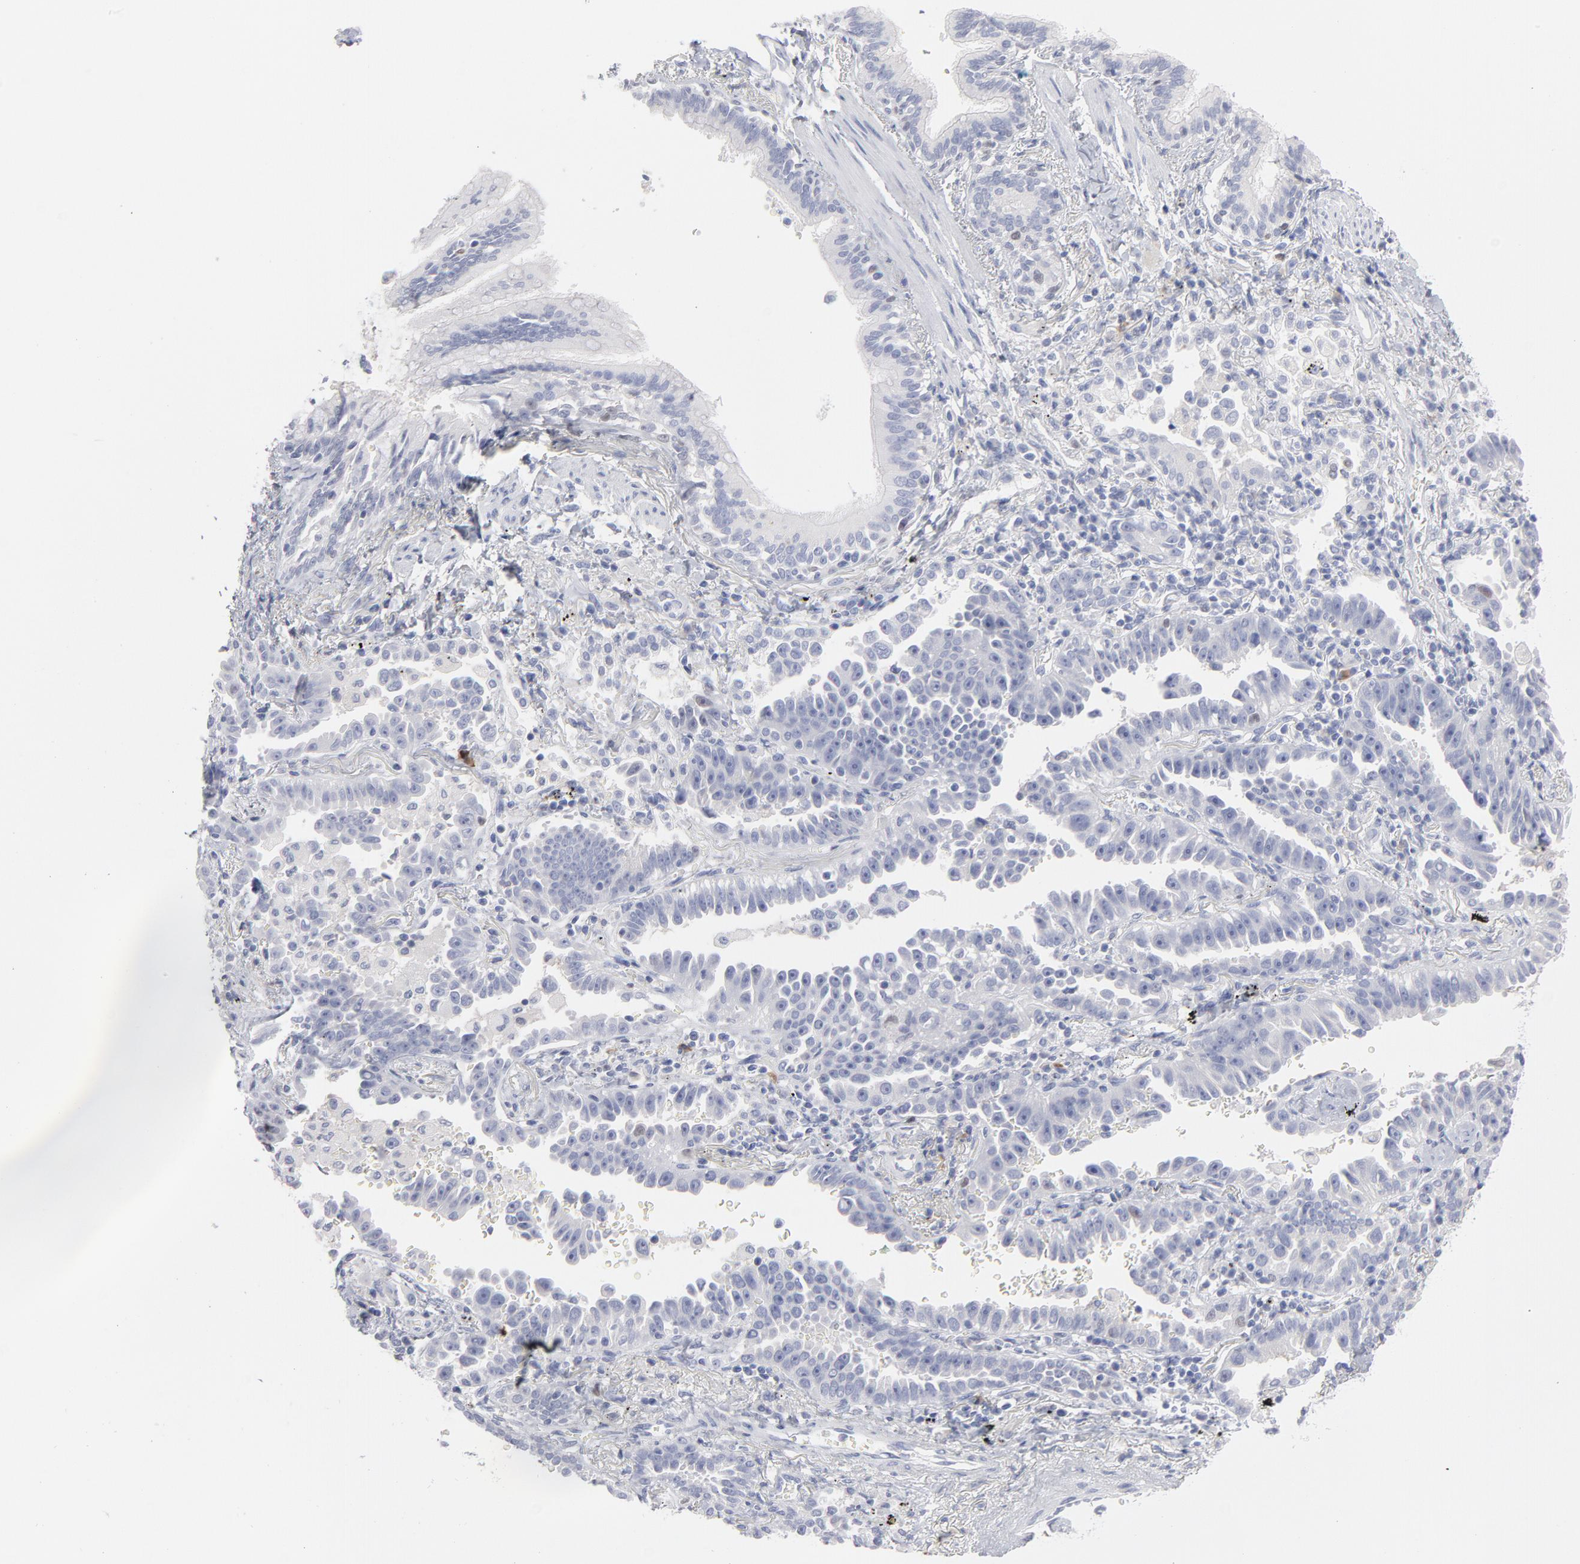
{"staining": {"intensity": "negative", "quantity": "none", "location": "none"}, "tissue": "lung cancer", "cell_type": "Tumor cells", "image_type": "cancer", "snomed": [{"axis": "morphology", "description": "Adenocarcinoma, NOS"}, {"axis": "topography", "description": "Lung"}], "caption": "DAB (3,3'-diaminobenzidine) immunohistochemical staining of lung cancer (adenocarcinoma) demonstrates no significant staining in tumor cells. (Immunohistochemistry, brightfield microscopy, high magnification).", "gene": "MCM7", "patient": {"sex": "female", "age": 64}}